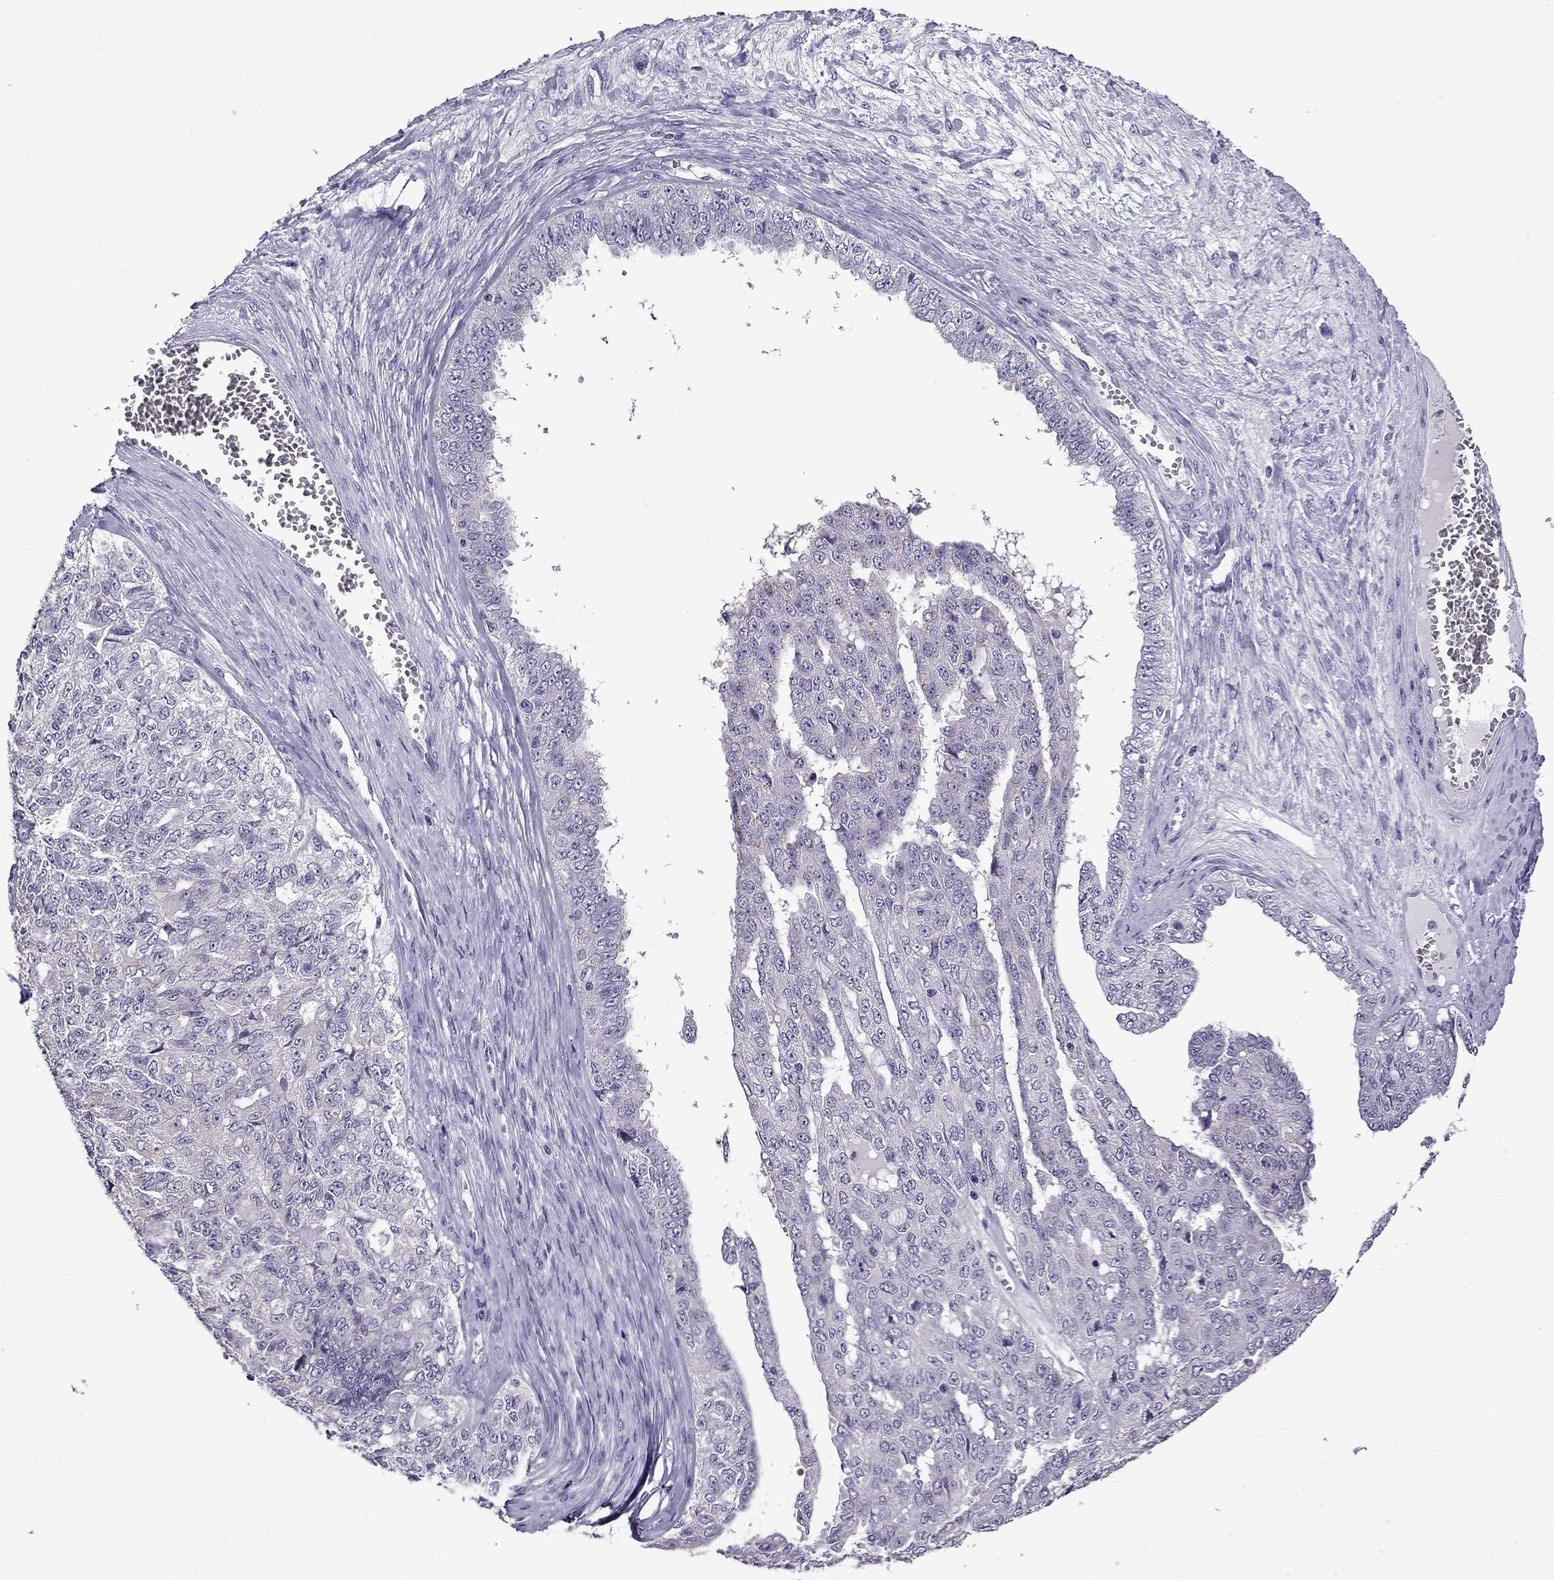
{"staining": {"intensity": "negative", "quantity": "none", "location": "none"}, "tissue": "ovarian cancer", "cell_type": "Tumor cells", "image_type": "cancer", "snomed": [{"axis": "morphology", "description": "Cystadenocarcinoma, serous, NOS"}, {"axis": "topography", "description": "Ovary"}], "caption": "DAB immunohistochemical staining of human ovarian serous cystadenocarcinoma displays no significant staining in tumor cells.", "gene": "TTN", "patient": {"sex": "female", "age": 71}}